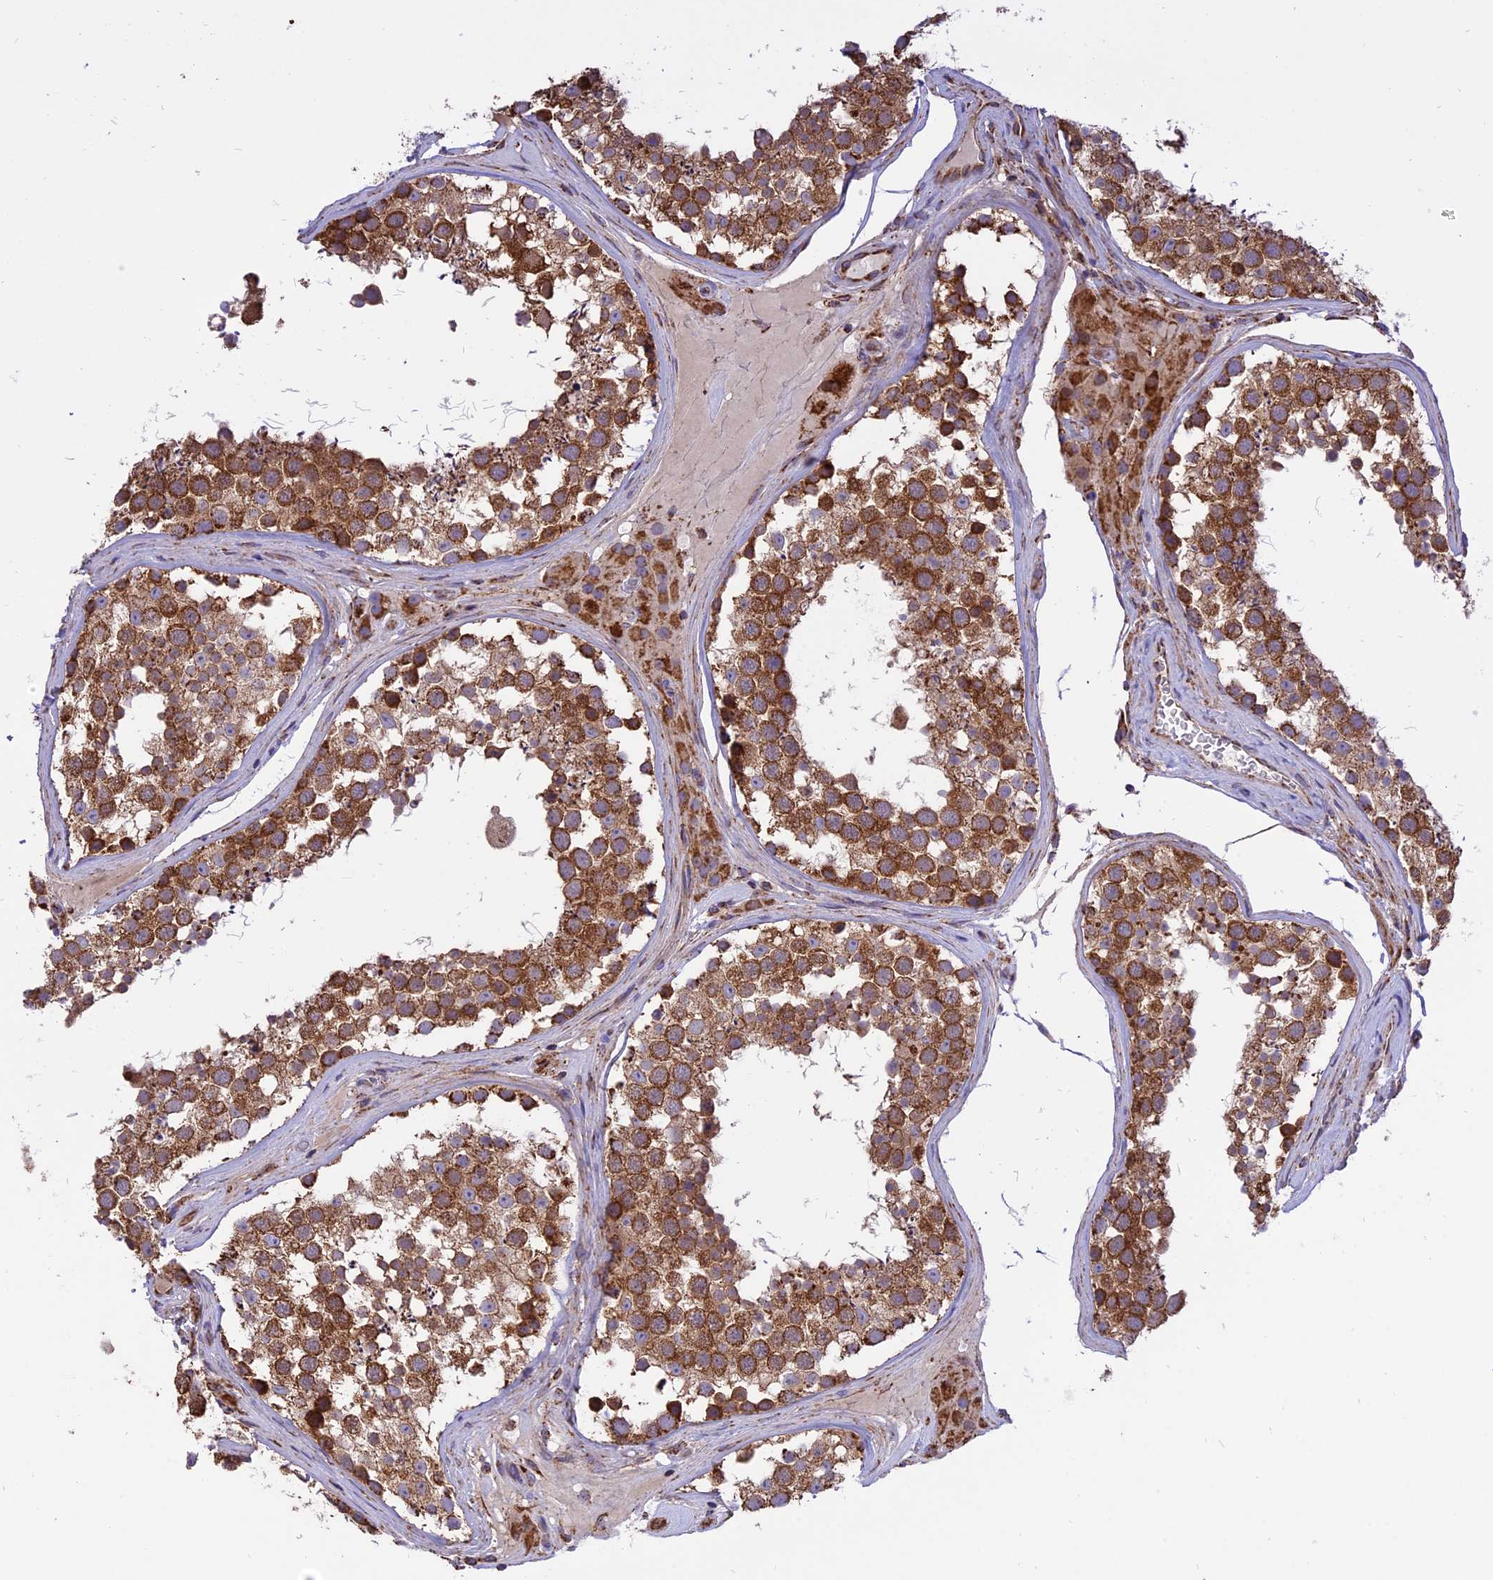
{"staining": {"intensity": "strong", "quantity": ">75%", "location": "cytoplasmic/membranous"}, "tissue": "testis", "cell_type": "Cells in seminiferous ducts", "image_type": "normal", "snomed": [{"axis": "morphology", "description": "Normal tissue, NOS"}, {"axis": "topography", "description": "Testis"}], "caption": "Immunohistochemistry (IHC) image of unremarkable testis: testis stained using immunohistochemistry shows high levels of strong protein expression localized specifically in the cytoplasmic/membranous of cells in seminiferous ducts, appearing as a cytoplasmic/membranous brown color.", "gene": "TTC4", "patient": {"sex": "male", "age": 46}}